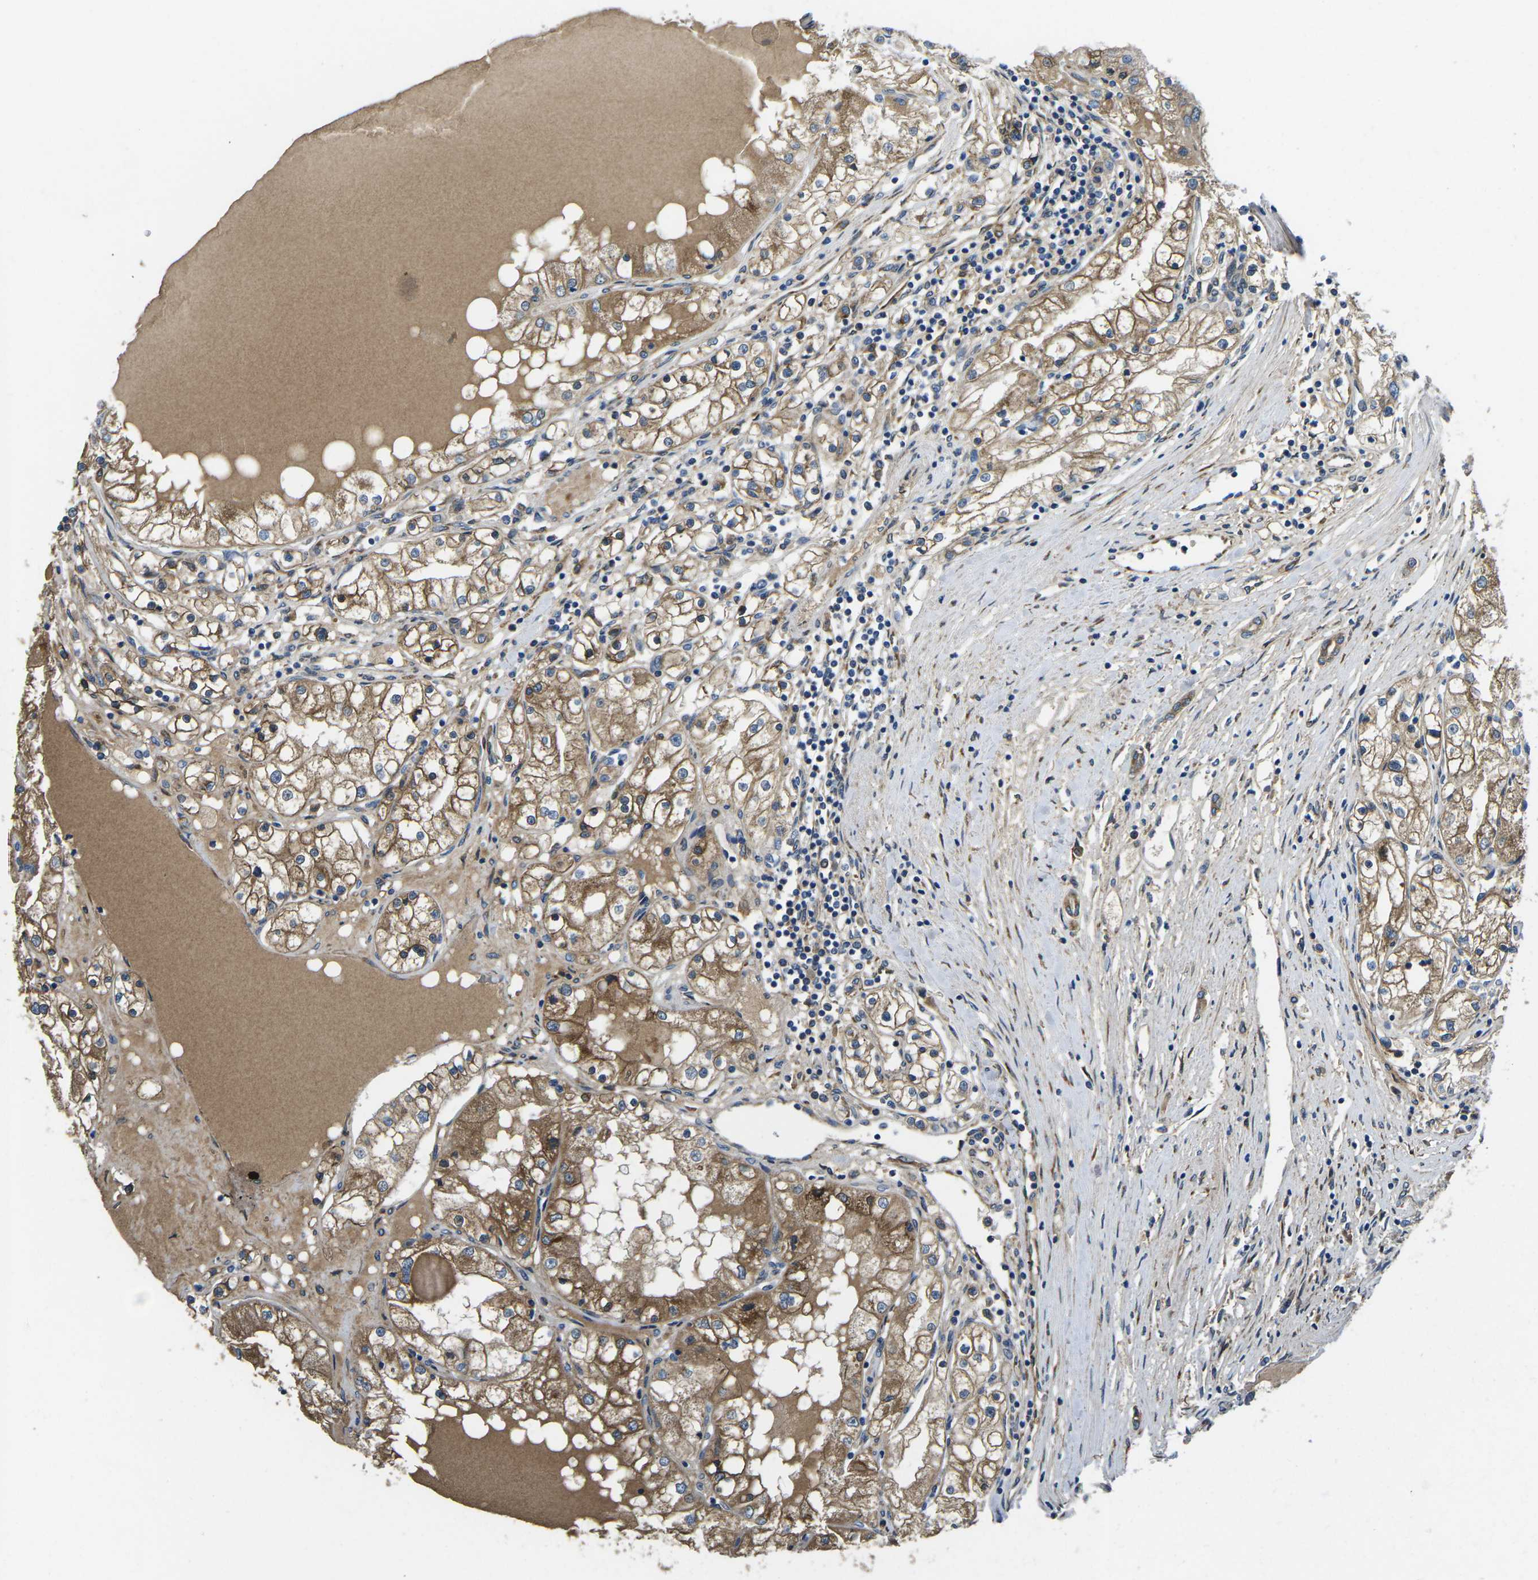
{"staining": {"intensity": "moderate", "quantity": ">75%", "location": "cytoplasmic/membranous"}, "tissue": "renal cancer", "cell_type": "Tumor cells", "image_type": "cancer", "snomed": [{"axis": "morphology", "description": "Adenocarcinoma, NOS"}, {"axis": "topography", "description": "Kidney"}], "caption": "Immunohistochemistry (IHC) (DAB (3,3'-diaminobenzidine)) staining of renal cancer demonstrates moderate cytoplasmic/membranous protein staining in about >75% of tumor cells.", "gene": "PDZD8", "patient": {"sex": "male", "age": 68}}